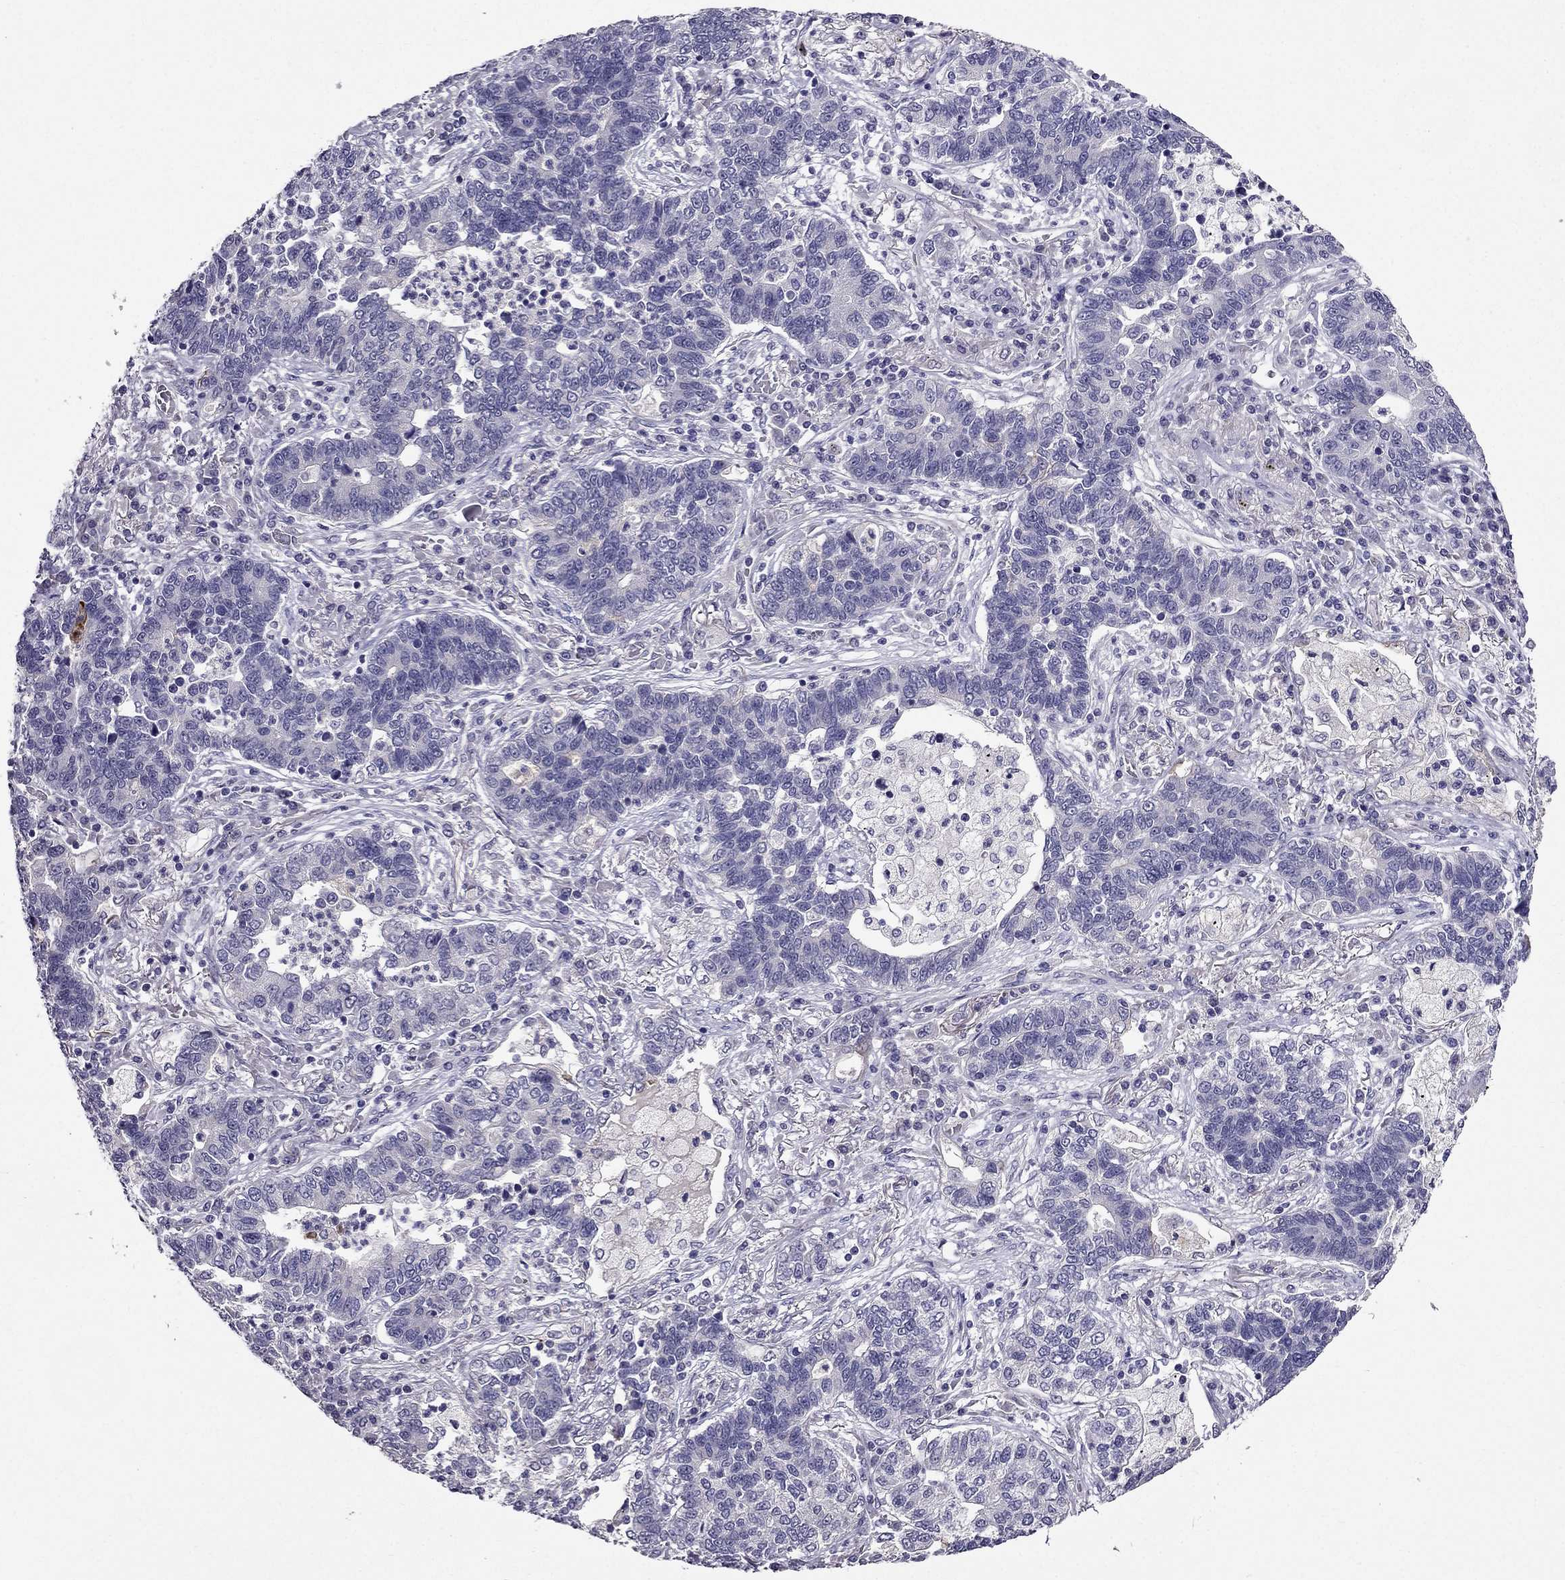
{"staining": {"intensity": "negative", "quantity": "none", "location": "none"}, "tissue": "lung cancer", "cell_type": "Tumor cells", "image_type": "cancer", "snomed": [{"axis": "morphology", "description": "Adenocarcinoma, NOS"}, {"axis": "topography", "description": "Lung"}], "caption": "Photomicrograph shows no protein expression in tumor cells of lung cancer tissue.", "gene": "DUSP15", "patient": {"sex": "female", "age": 57}}